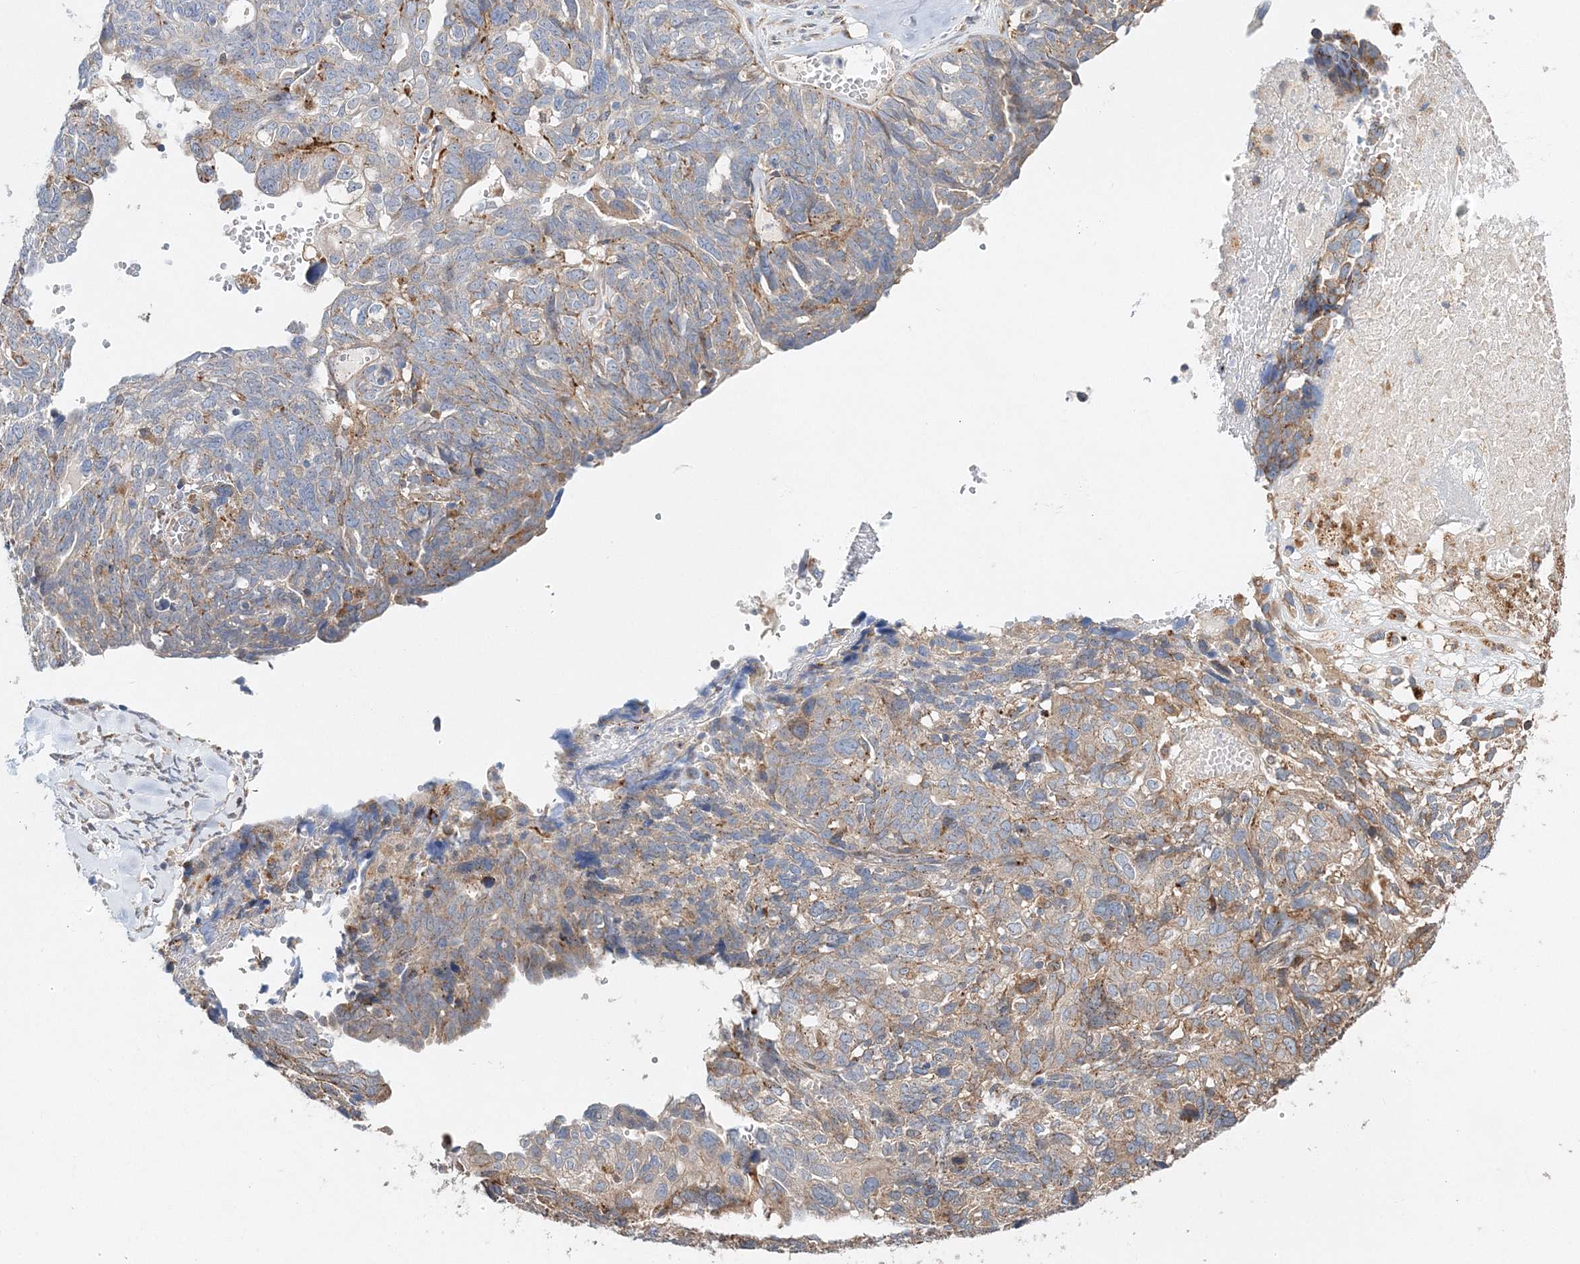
{"staining": {"intensity": "moderate", "quantity": "<25%", "location": "cytoplasmic/membranous"}, "tissue": "ovarian cancer", "cell_type": "Tumor cells", "image_type": "cancer", "snomed": [{"axis": "morphology", "description": "Cystadenocarcinoma, serous, NOS"}, {"axis": "topography", "description": "Ovary"}], "caption": "This photomicrograph exhibits immunohistochemistry staining of human ovarian serous cystadenocarcinoma, with low moderate cytoplasmic/membranous staining in about <25% of tumor cells.", "gene": "C3orf38", "patient": {"sex": "female", "age": 79}}